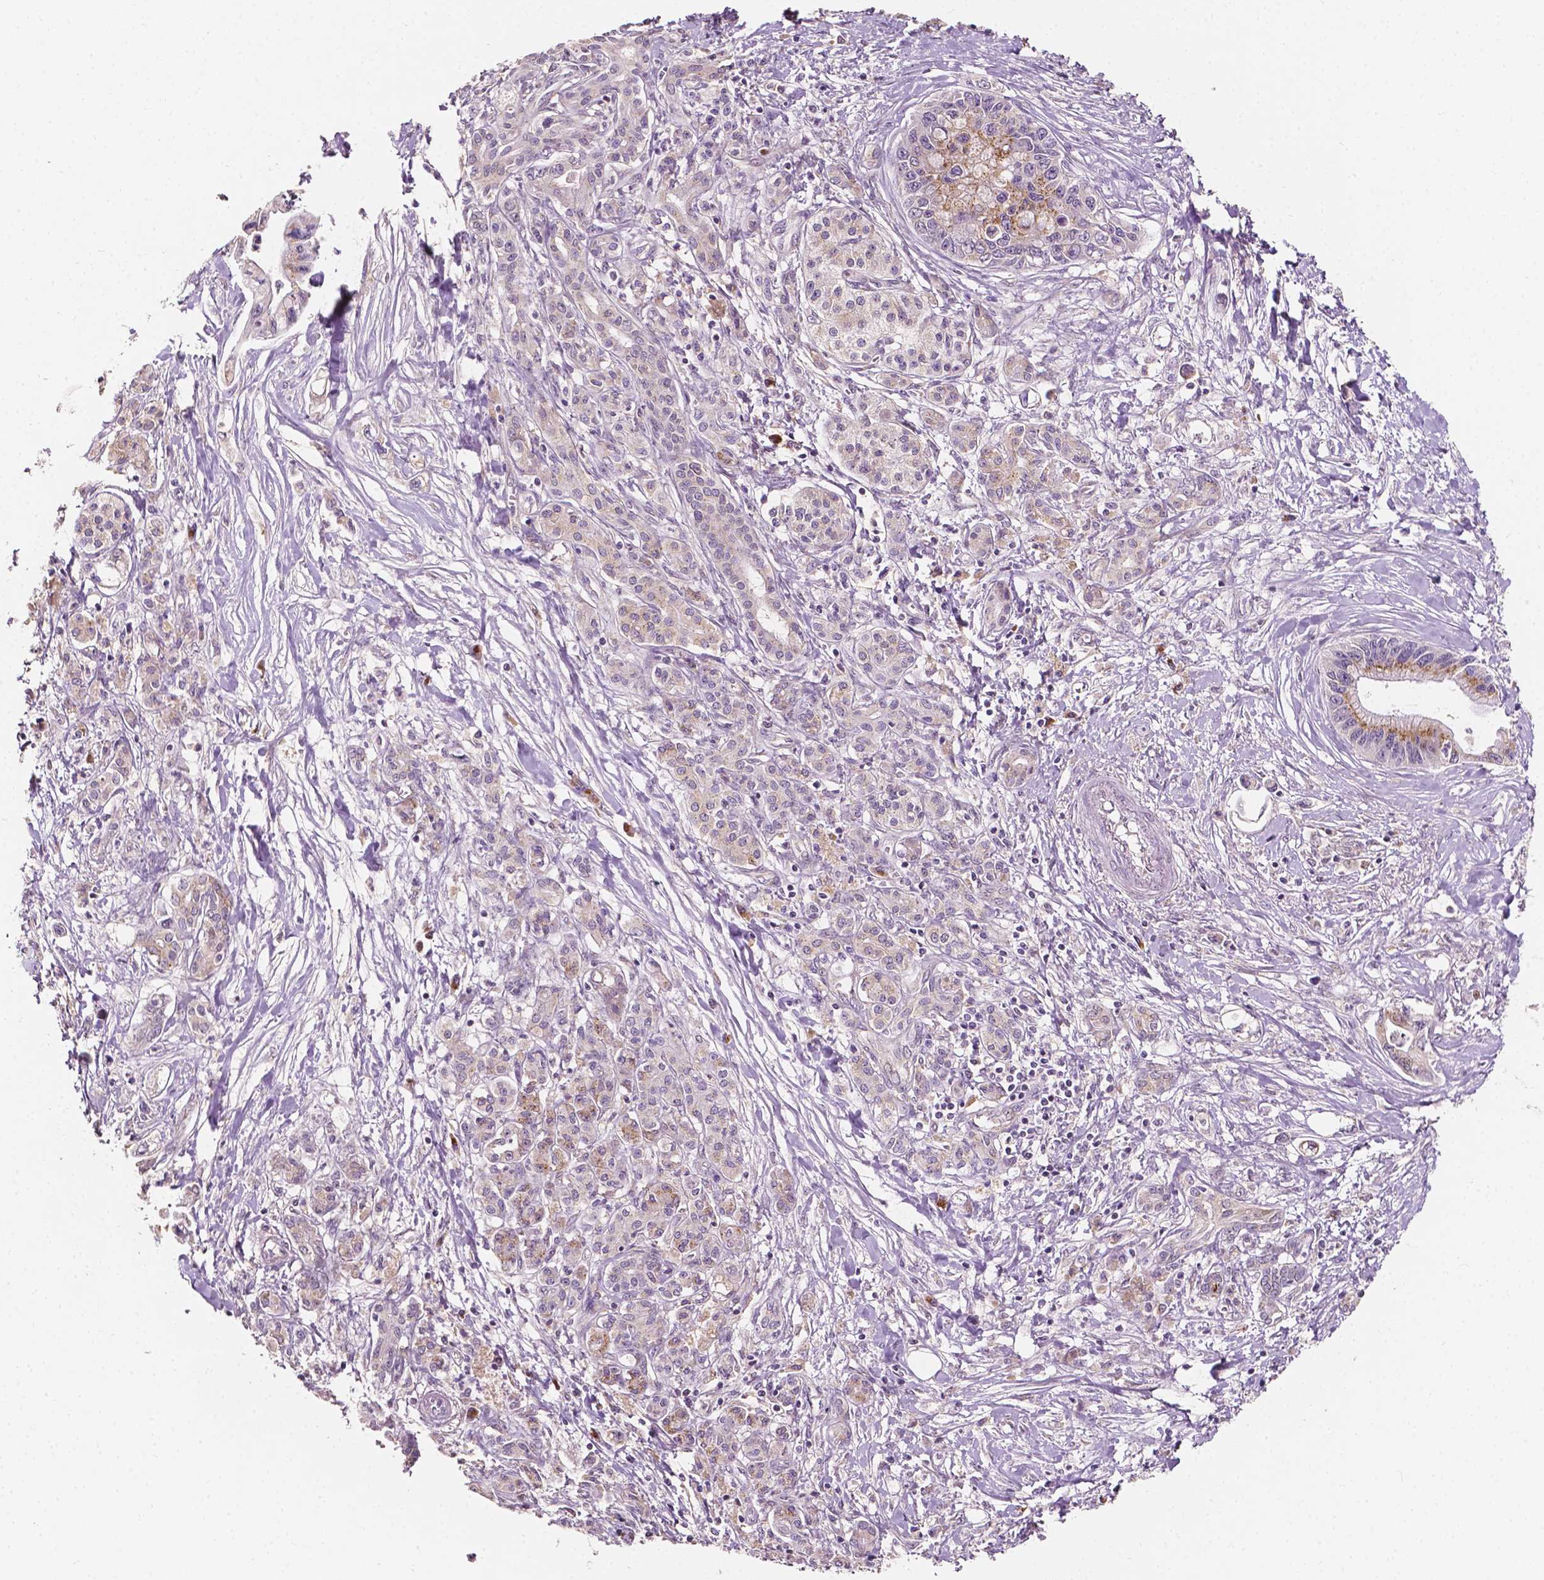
{"staining": {"intensity": "weak", "quantity": "<25%", "location": "cytoplasmic/membranous"}, "tissue": "pancreatic cancer", "cell_type": "Tumor cells", "image_type": "cancer", "snomed": [{"axis": "morphology", "description": "Adenocarcinoma, NOS"}, {"axis": "topography", "description": "Pancreas"}], "caption": "Immunohistochemical staining of pancreatic cancer (adenocarcinoma) reveals no significant staining in tumor cells. Nuclei are stained in blue.", "gene": "EBAG9", "patient": {"sex": "male", "age": 61}}